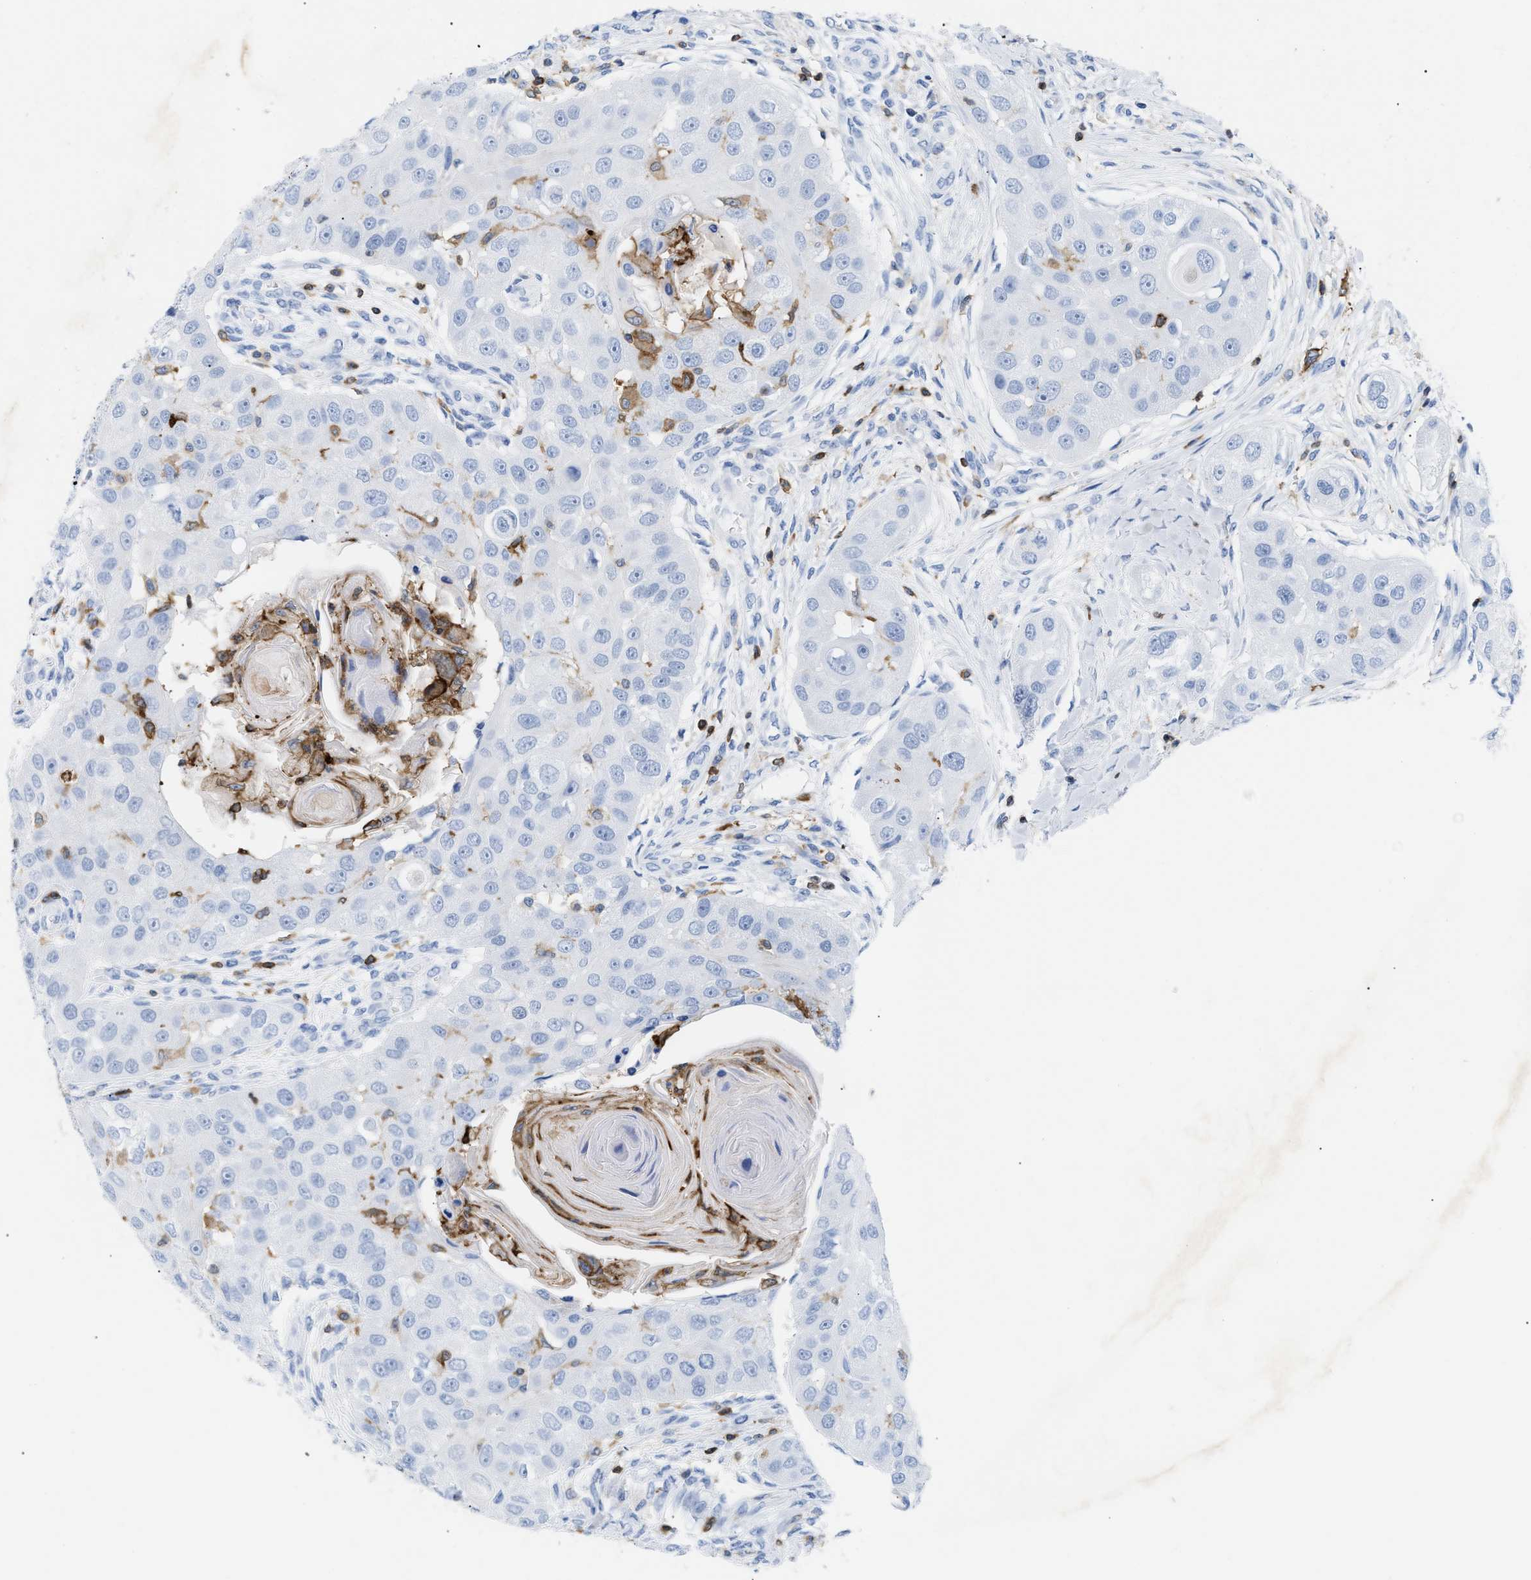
{"staining": {"intensity": "negative", "quantity": "none", "location": "none"}, "tissue": "head and neck cancer", "cell_type": "Tumor cells", "image_type": "cancer", "snomed": [{"axis": "morphology", "description": "Normal tissue, NOS"}, {"axis": "morphology", "description": "Squamous cell carcinoma, NOS"}, {"axis": "topography", "description": "Skeletal muscle"}, {"axis": "topography", "description": "Head-Neck"}], "caption": "Tumor cells show no significant expression in squamous cell carcinoma (head and neck).", "gene": "LCP1", "patient": {"sex": "male", "age": 51}}